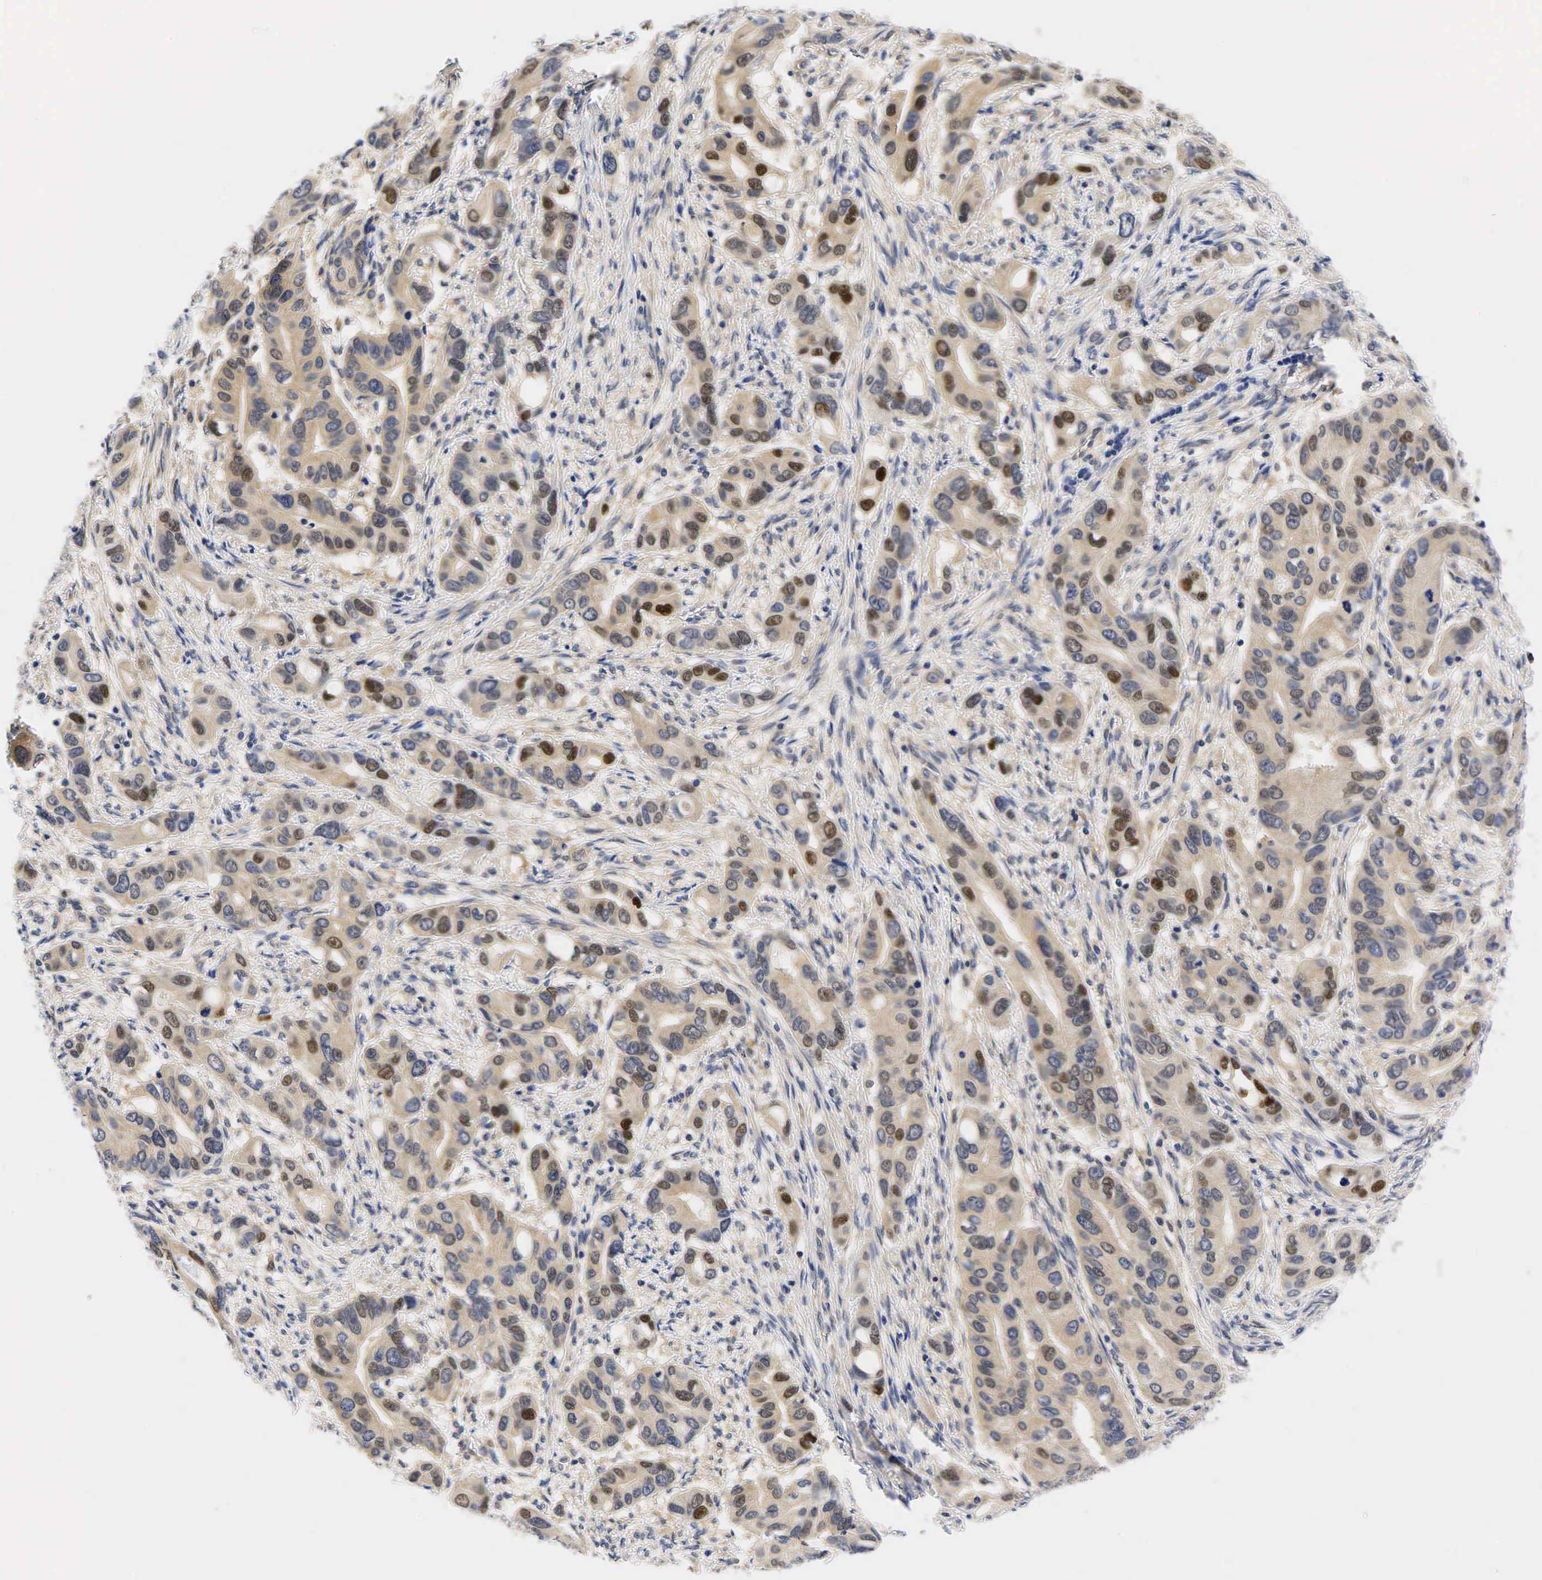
{"staining": {"intensity": "strong", "quantity": "<25%", "location": "nuclear"}, "tissue": "stomach cancer", "cell_type": "Tumor cells", "image_type": "cancer", "snomed": [{"axis": "morphology", "description": "Adenocarcinoma, NOS"}, {"axis": "topography", "description": "Stomach, upper"}], "caption": "Protein staining shows strong nuclear staining in about <25% of tumor cells in adenocarcinoma (stomach). Immunohistochemistry stains the protein in brown and the nuclei are stained blue.", "gene": "CCND1", "patient": {"sex": "male", "age": 47}}